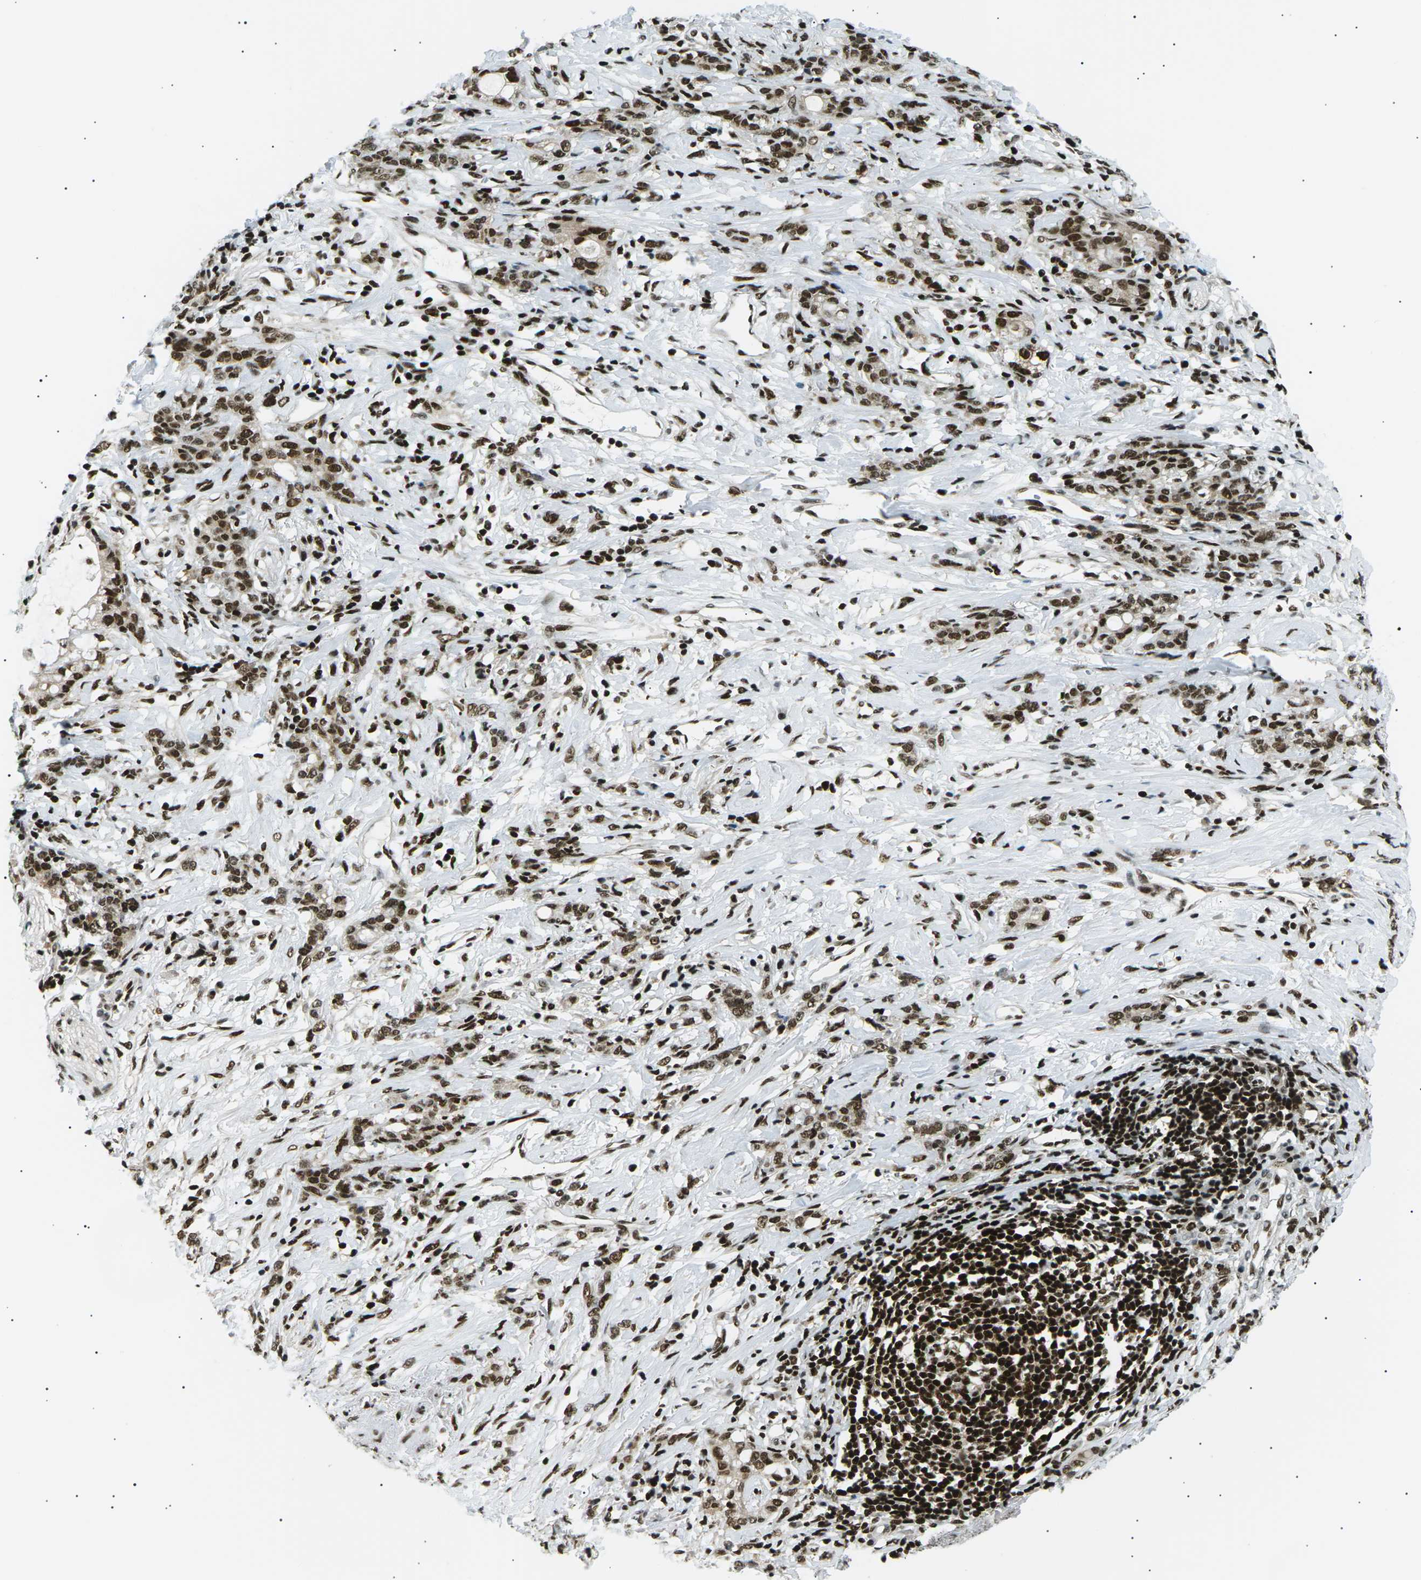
{"staining": {"intensity": "strong", "quantity": ">75%", "location": "nuclear"}, "tissue": "stomach cancer", "cell_type": "Tumor cells", "image_type": "cancer", "snomed": [{"axis": "morphology", "description": "Adenocarcinoma, NOS"}, {"axis": "topography", "description": "Stomach, lower"}], "caption": "Immunohistochemistry (IHC) histopathology image of neoplastic tissue: stomach cancer (adenocarcinoma) stained using immunohistochemistry (IHC) reveals high levels of strong protein expression localized specifically in the nuclear of tumor cells, appearing as a nuclear brown color.", "gene": "RPA2", "patient": {"sex": "male", "age": 88}}